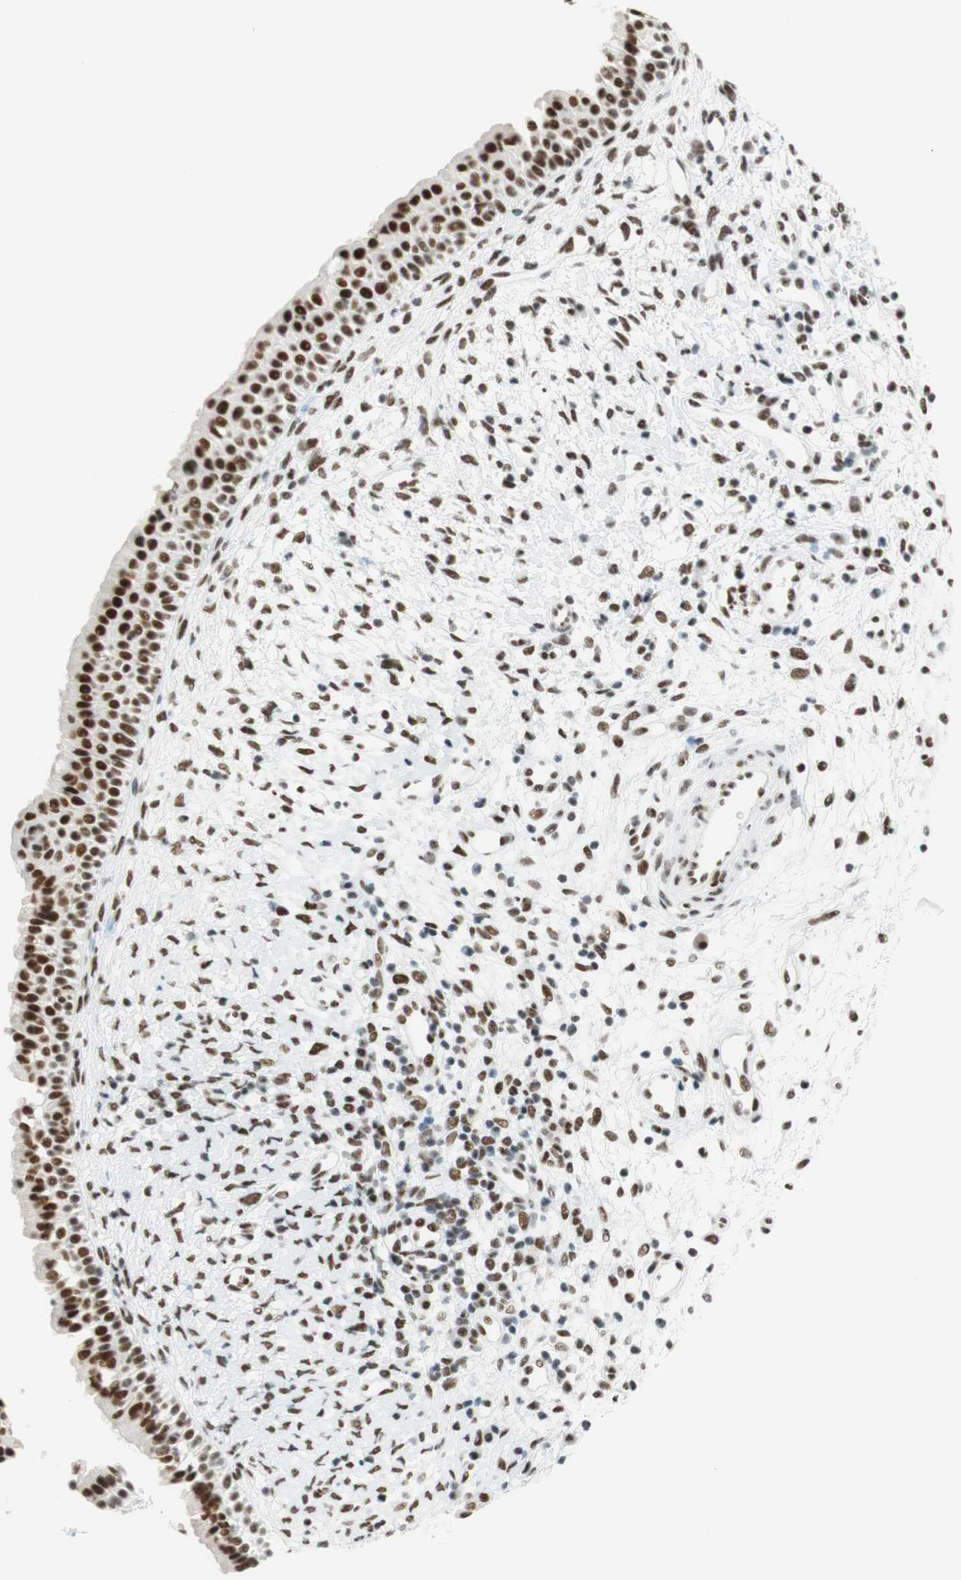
{"staining": {"intensity": "moderate", "quantity": ">75%", "location": "nuclear"}, "tissue": "nasopharynx", "cell_type": "Respiratory epithelial cells", "image_type": "normal", "snomed": [{"axis": "morphology", "description": "Normal tissue, NOS"}, {"axis": "topography", "description": "Nasopharynx"}], "caption": "This is a histology image of IHC staining of normal nasopharynx, which shows moderate positivity in the nuclear of respiratory epithelial cells.", "gene": "RNF20", "patient": {"sex": "male", "age": 22}}